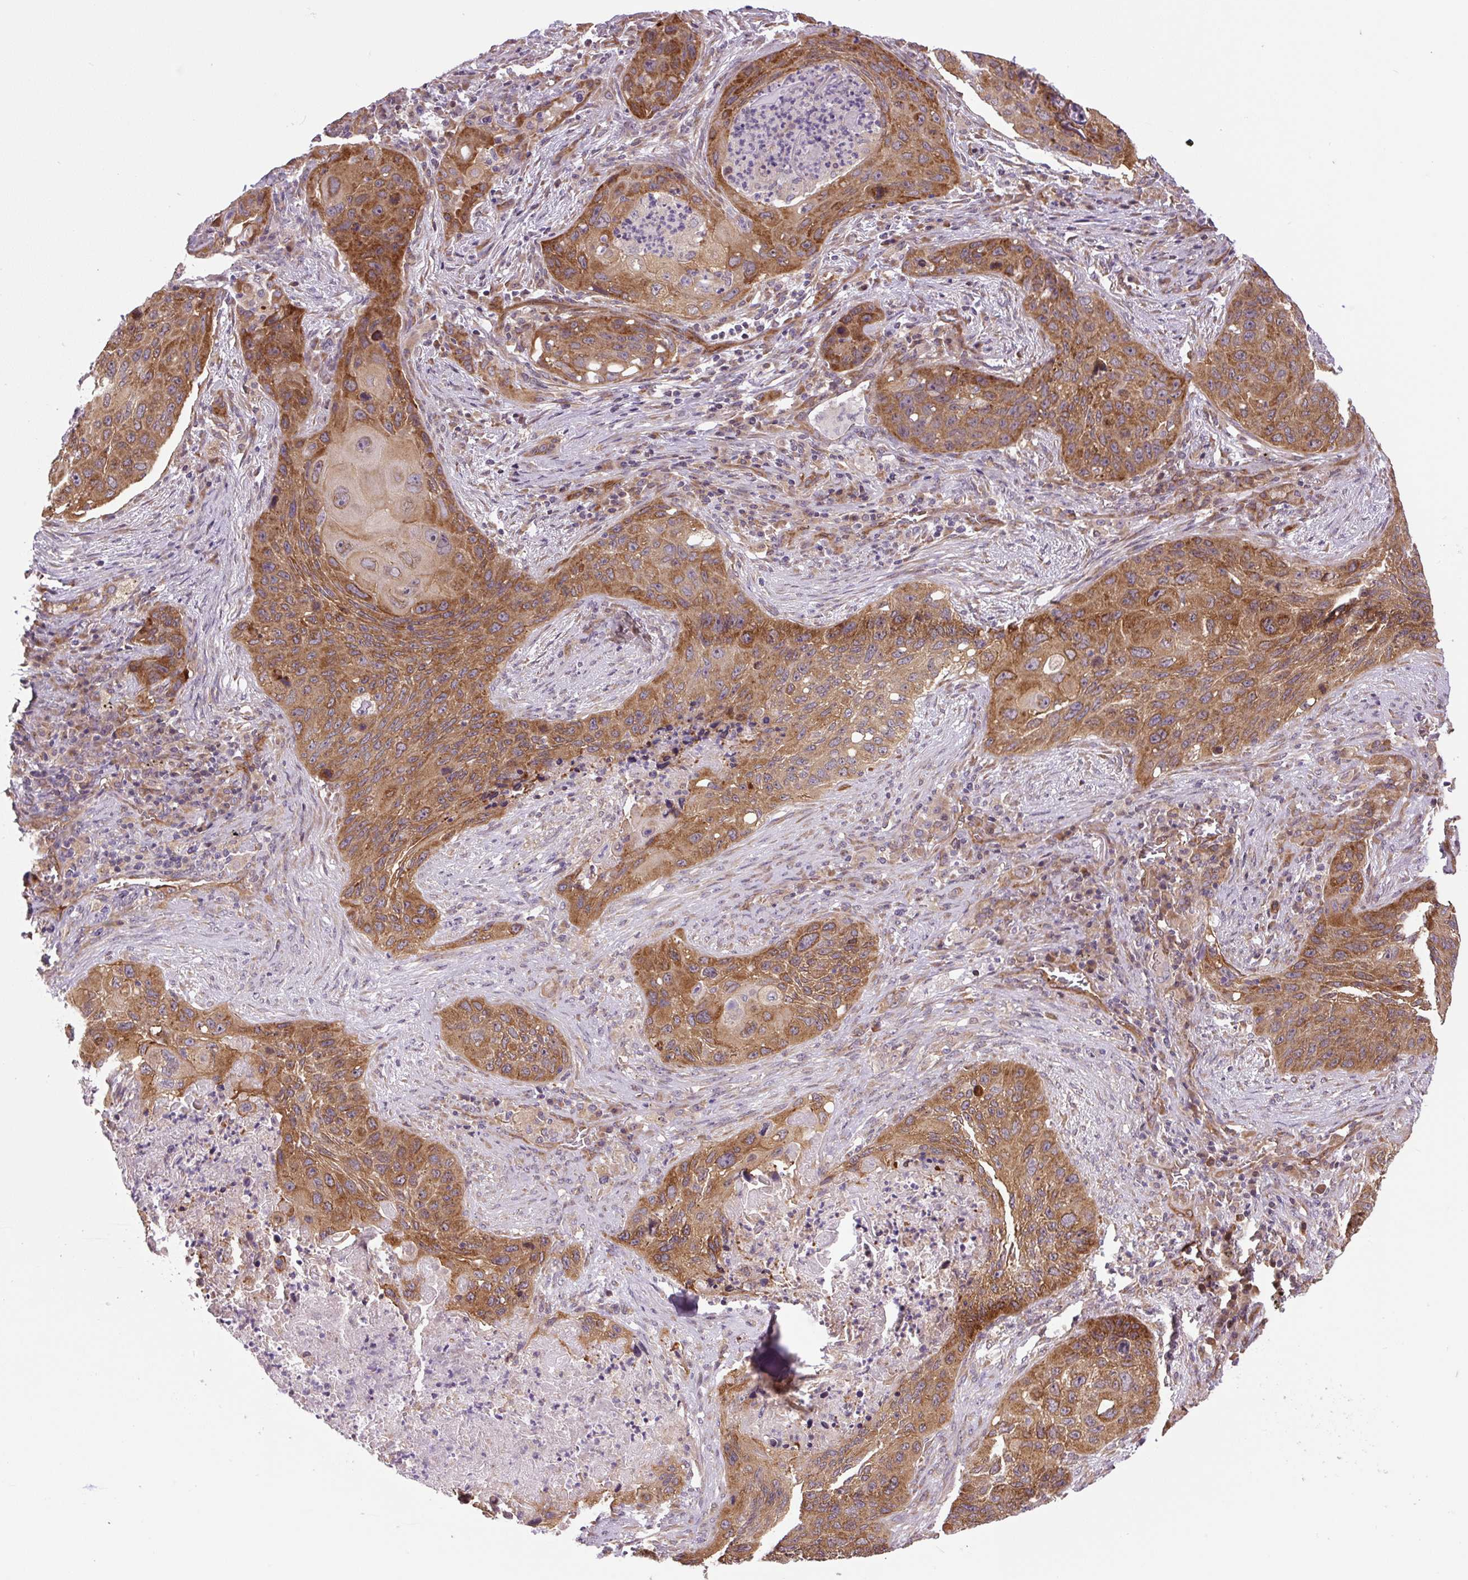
{"staining": {"intensity": "moderate", "quantity": ">75%", "location": "cytoplasmic/membranous"}, "tissue": "lung cancer", "cell_type": "Tumor cells", "image_type": "cancer", "snomed": [{"axis": "morphology", "description": "Squamous cell carcinoma, NOS"}, {"axis": "topography", "description": "Lung"}], "caption": "Immunohistochemical staining of human lung squamous cell carcinoma demonstrates medium levels of moderate cytoplasmic/membranous positivity in about >75% of tumor cells.", "gene": "SEPTIN10", "patient": {"sex": "female", "age": 63}}